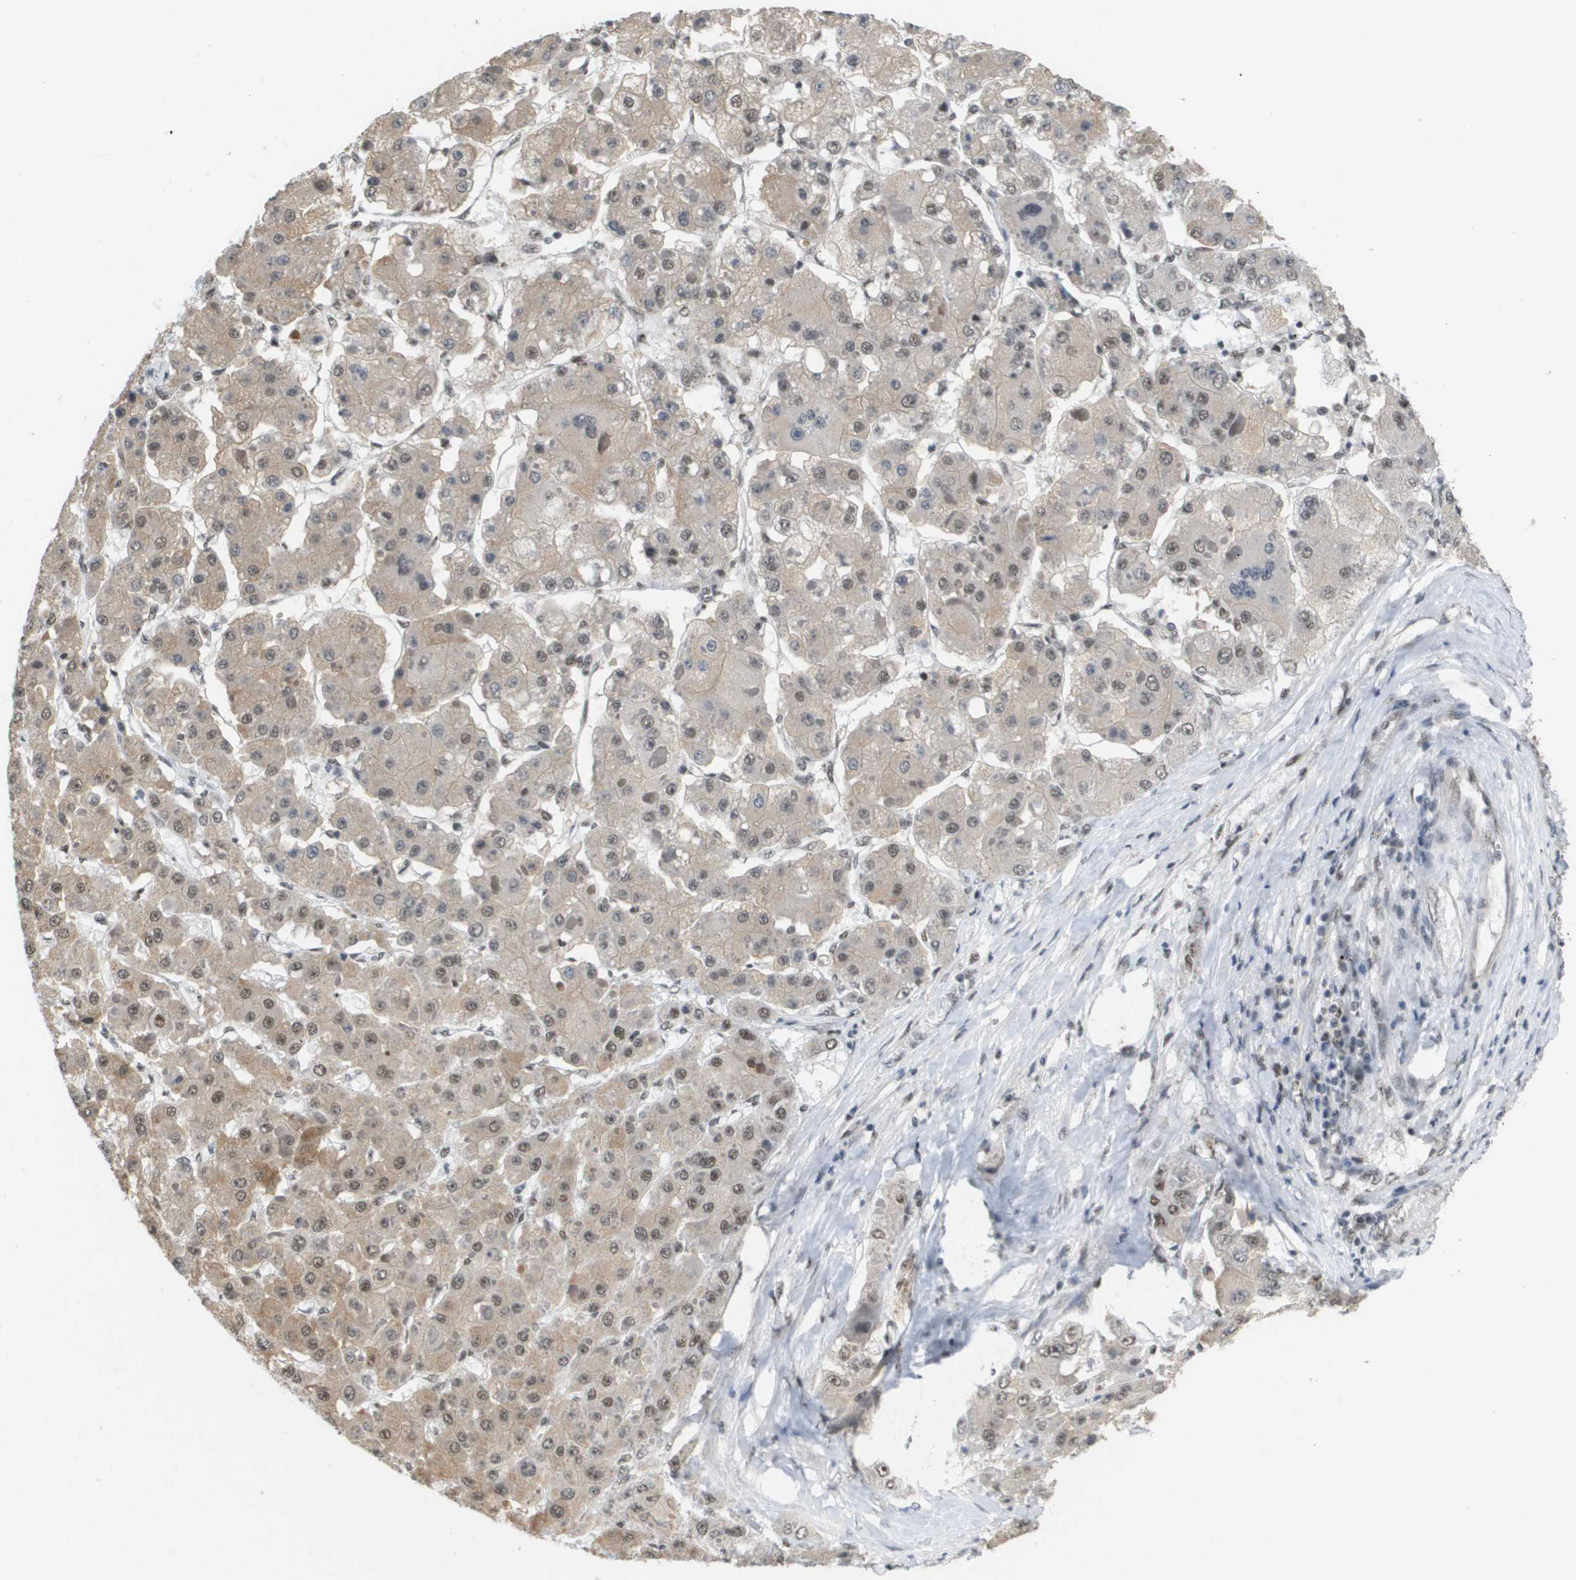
{"staining": {"intensity": "weak", "quantity": ">75%", "location": "nuclear"}, "tissue": "liver cancer", "cell_type": "Tumor cells", "image_type": "cancer", "snomed": [{"axis": "morphology", "description": "Carcinoma, Hepatocellular, NOS"}, {"axis": "topography", "description": "Liver"}], "caption": "Tumor cells exhibit low levels of weak nuclear staining in about >75% of cells in human liver hepatocellular carcinoma.", "gene": "ISY1", "patient": {"sex": "female", "age": 73}}